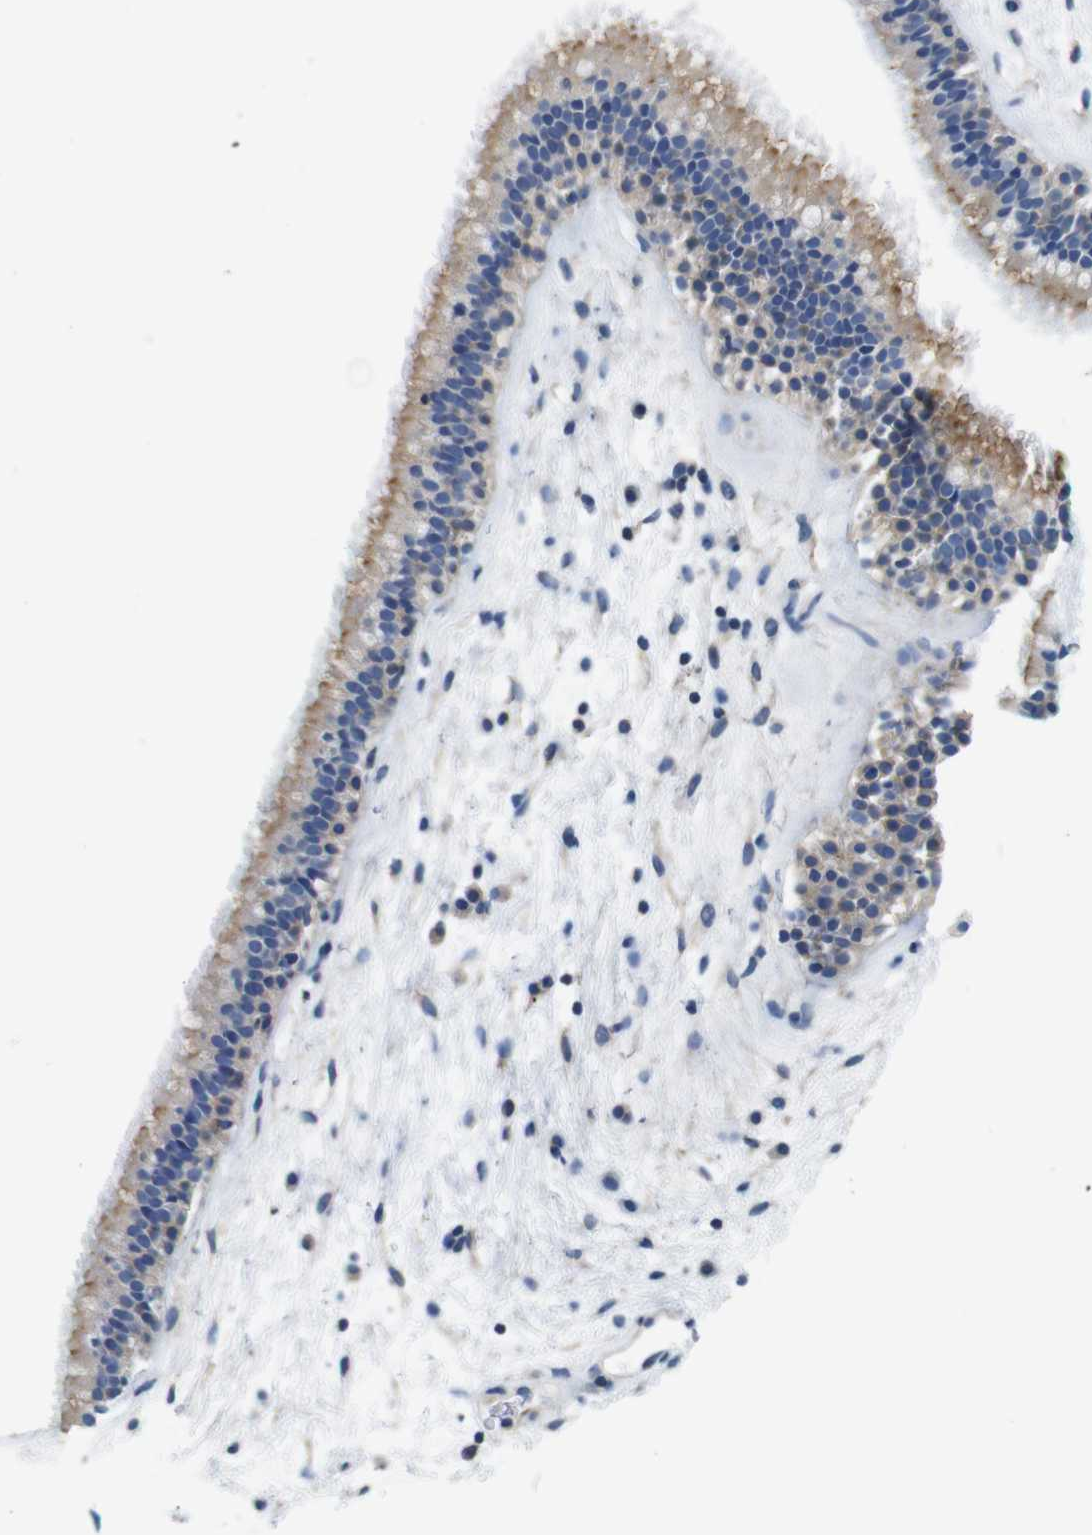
{"staining": {"intensity": "moderate", "quantity": ">75%", "location": "cytoplasmic/membranous"}, "tissue": "nasopharynx", "cell_type": "Respiratory epithelial cells", "image_type": "normal", "snomed": [{"axis": "morphology", "description": "Normal tissue, NOS"}, {"axis": "morphology", "description": "Inflammation, NOS"}, {"axis": "topography", "description": "Nasopharynx"}], "caption": "A brown stain shows moderate cytoplasmic/membranous staining of a protein in respiratory epithelial cells of unremarkable human nasopharynx. Using DAB (brown) and hematoxylin (blue) stains, captured at high magnification using brightfield microscopy.", "gene": "DCP1A", "patient": {"sex": "male", "age": 48}}